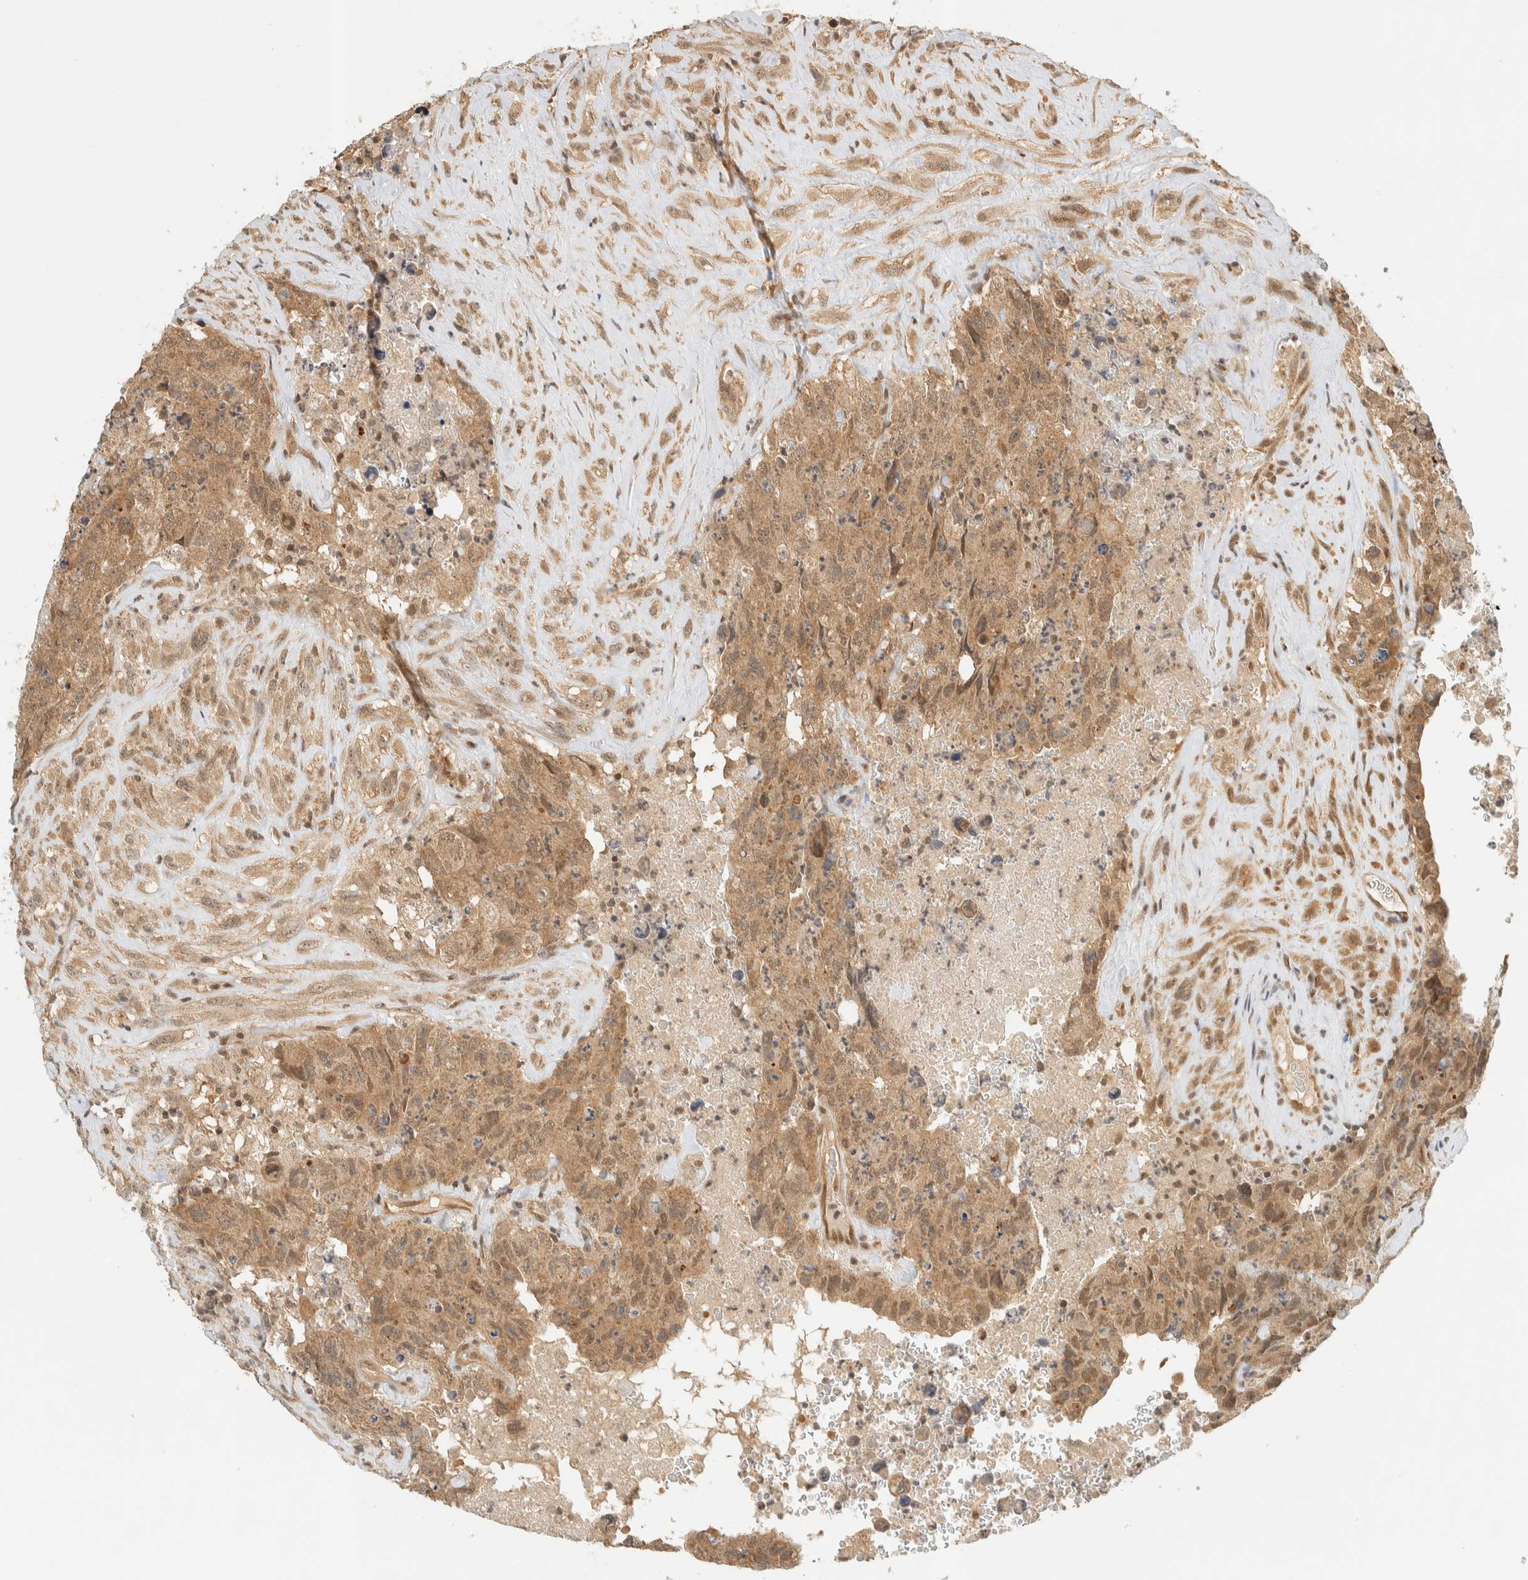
{"staining": {"intensity": "moderate", "quantity": ">75%", "location": "cytoplasmic/membranous"}, "tissue": "testis cancer", "cell_type": "Tumor cells", "image_type": "cancer", "snomed": [{"axis": "morphology", "description": "Carcinoma, Embryonal, NOS"}, {"axis": "topography", "description": "Testis"}], "caption": "Moderate cytoplasmic/membranous positivity for a protein is seen in about >75% of tumor cells of embryonal carcinoma (testis) using IHC.", "gene": "KIFAP3", "patient": {"sex": "male", "age": 32}}